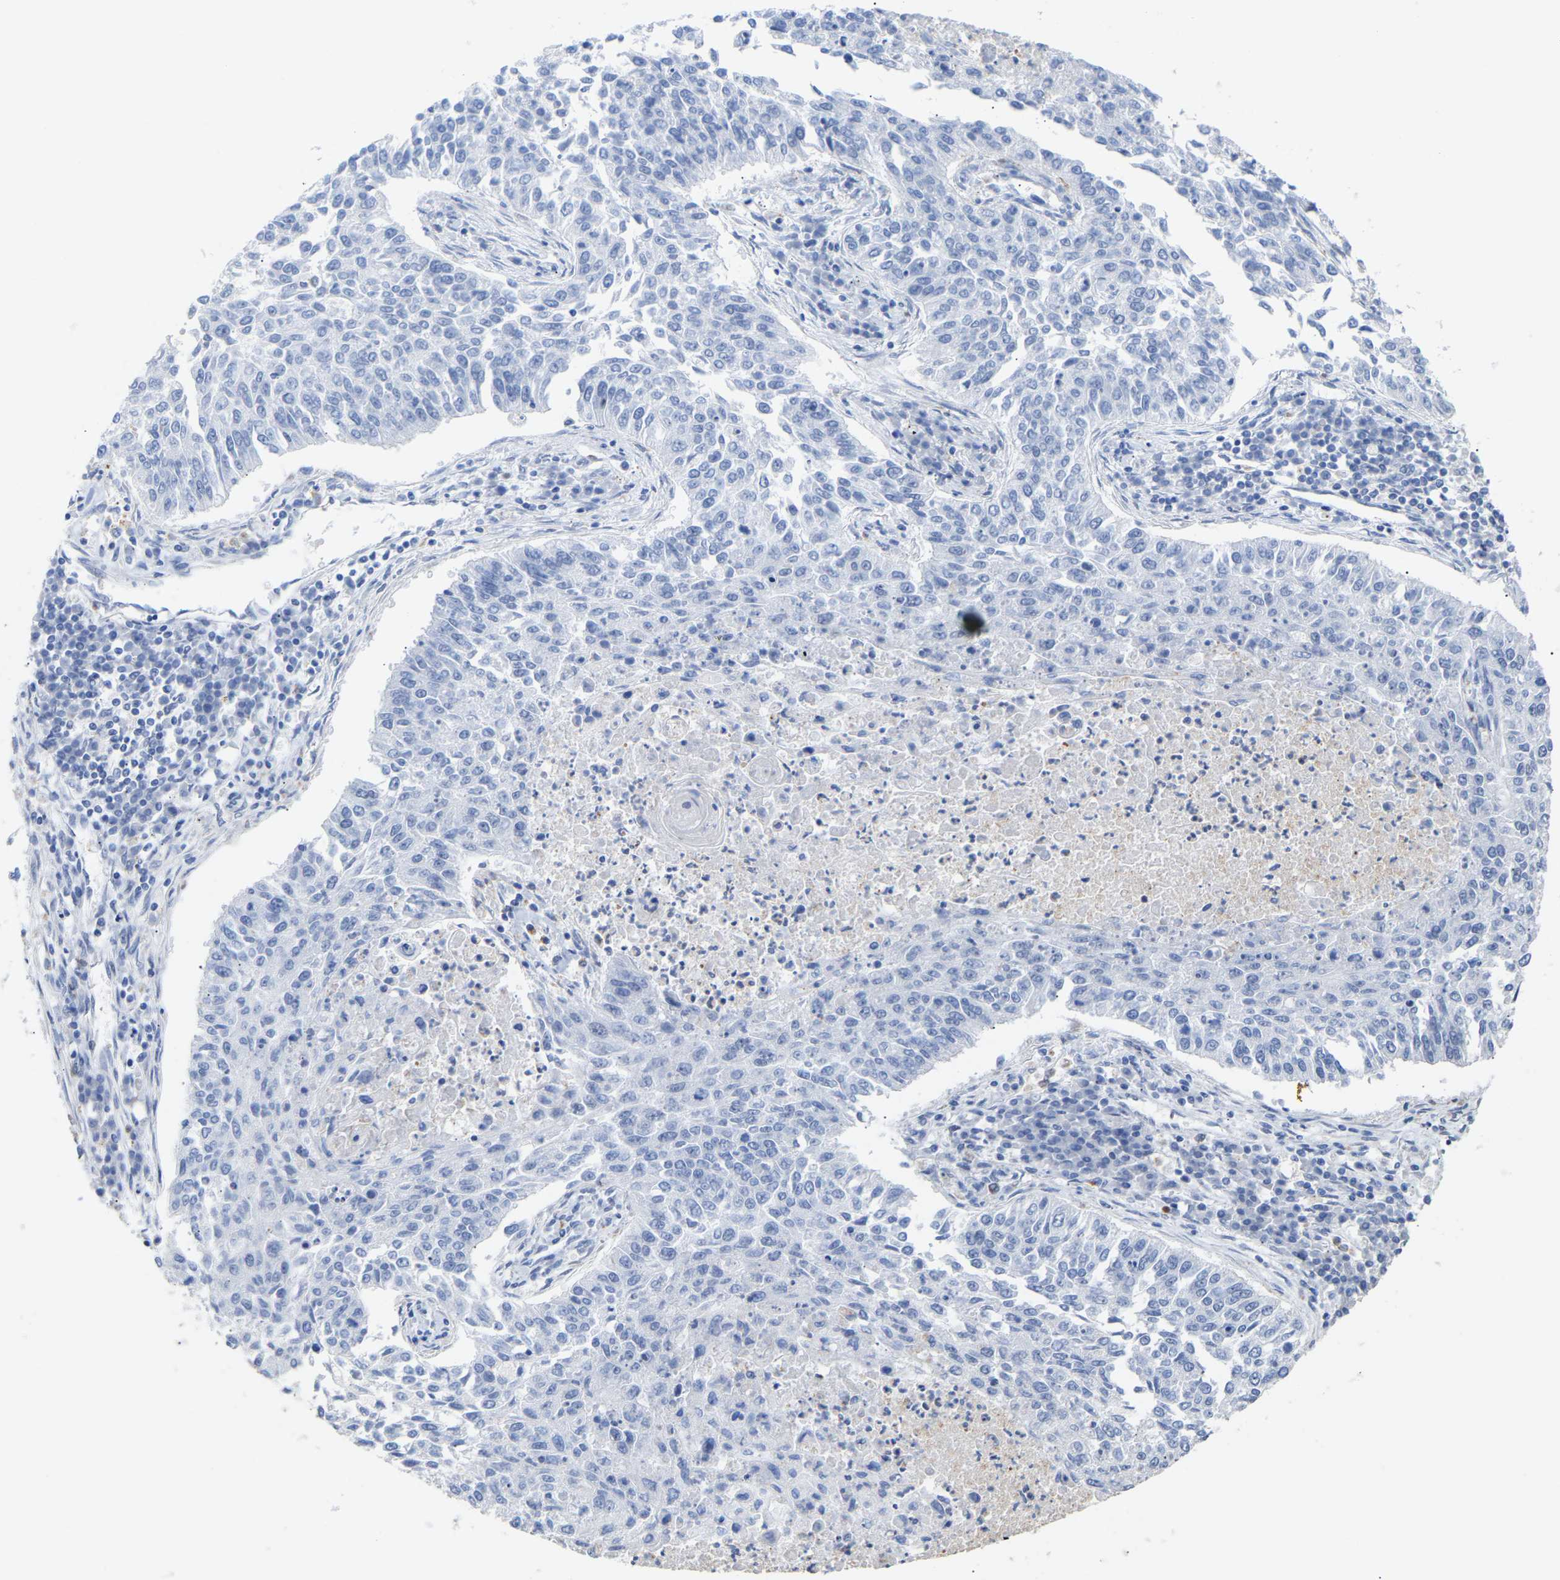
{"staining": {"intensity": "negative", "quantity": "none", "location": "none"}, "tissue": "lung cancer", "cell_type": "Tumor cells", "image_type": "cancer", "snomed": [{"axis": "morphology", "description": "Normal tissue, NOS"}, {"axis": "morphology", "description": "Squamous cell carcinoma, NOS"}, {"axis": "topography", "description": "Cartilage tissue"}, {"axis": "topography", "description": "Bronchus"}, {"axis": "topography", "description": "Lung"}], "caption": "Immunohistochemistry (IHC) micrograph of neoplastic tissue: human lung squamous cell carcinoma stained with DAB exhibits no significant protein positivity in tumor cells.", "gene": "AMPH", "patient": {"sex": "female", "age": 49}}